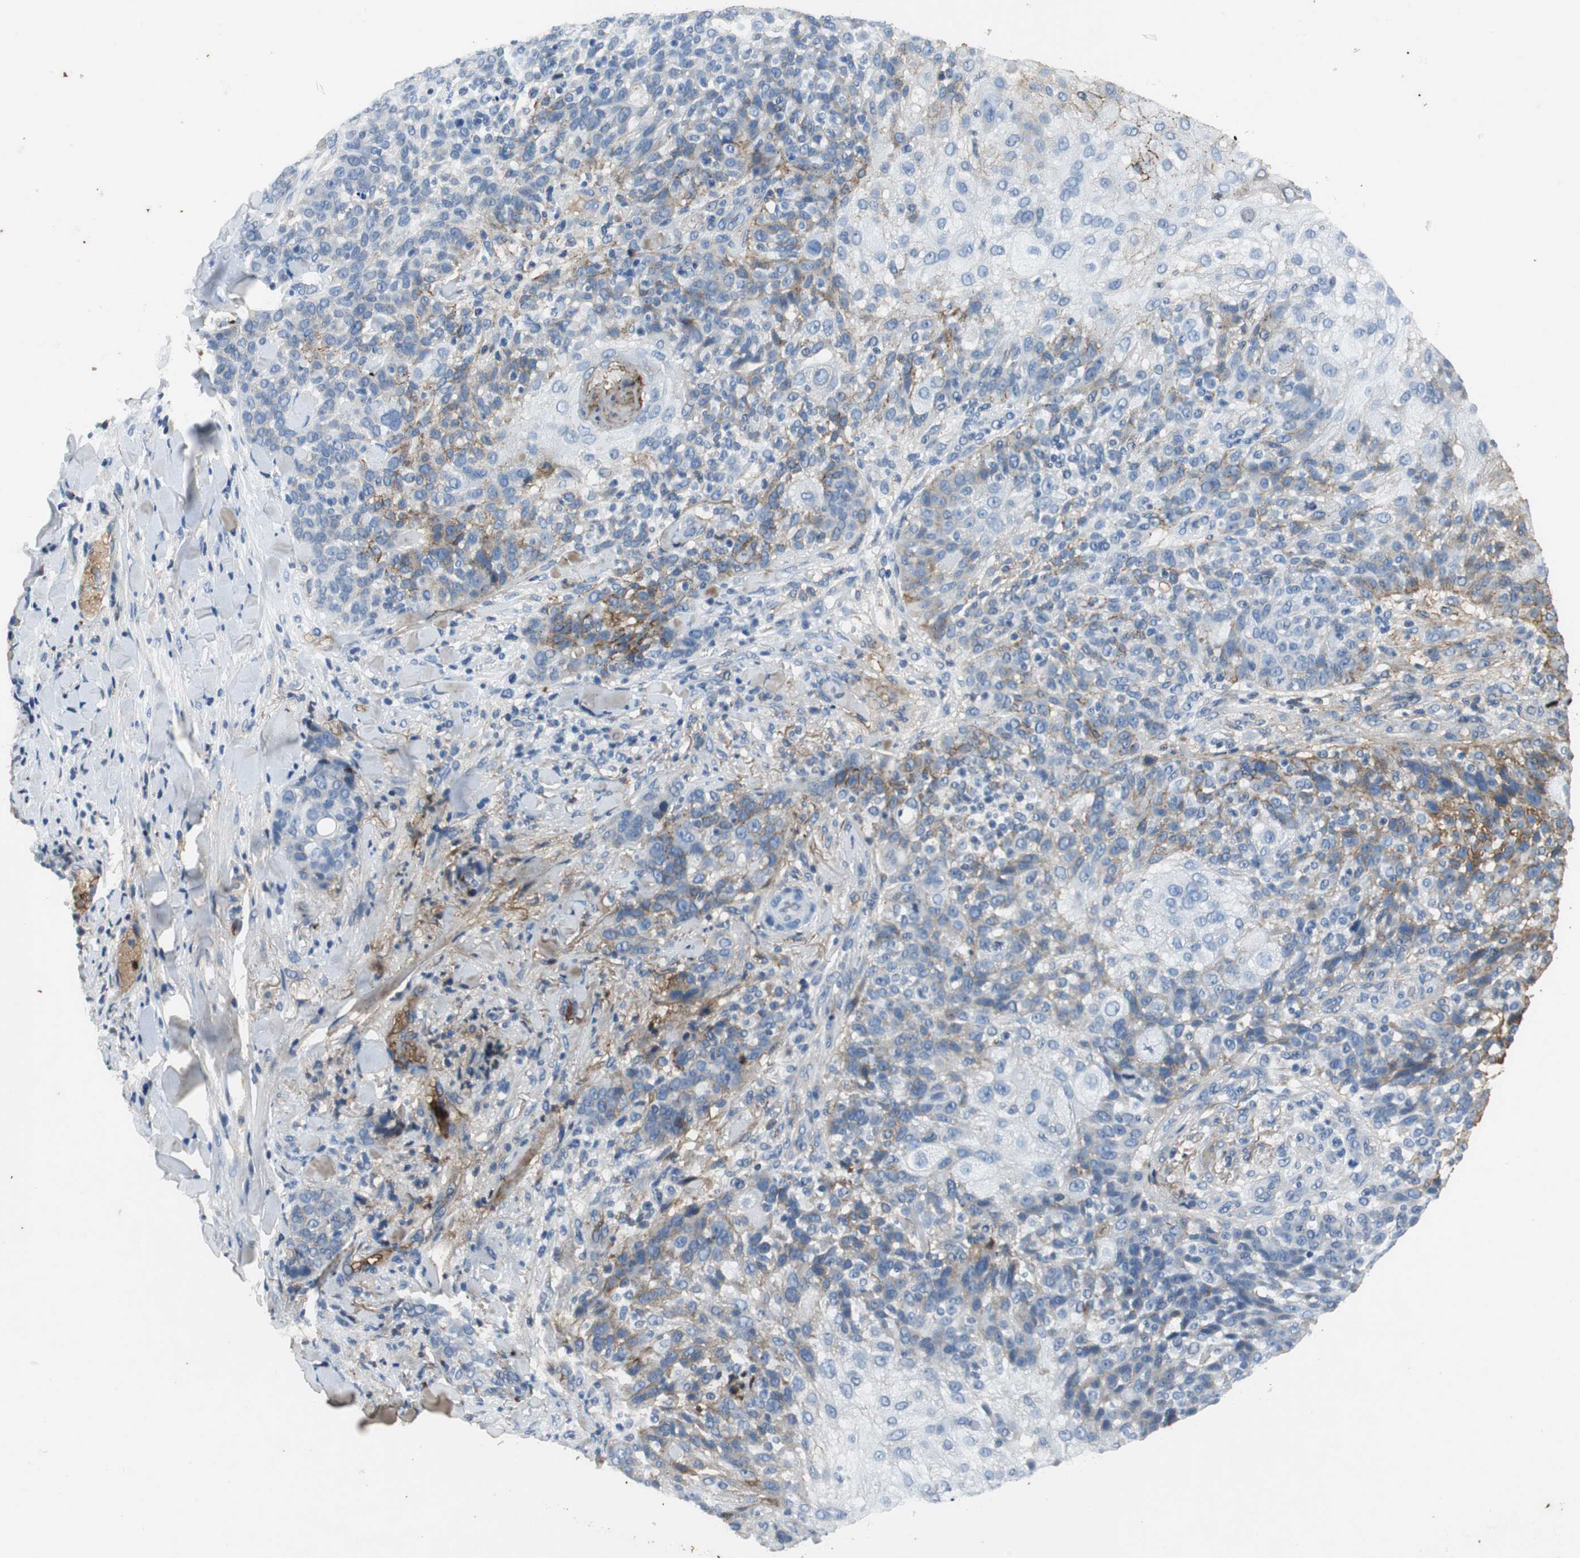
{"staining": {"intensity": "weak", "quantity": "<25%", "location": "cytoplasmic/membranous"}, "tissue": "skin cancer", "cell_type": "Tumor cells", "image_type": "cancer", "snomed": [{"axis": "morphology", "description": "Normal tissue, NOS"}, {"axis": "morphology", "description": "Squamous cell carcinoma, NOS"}, {"axis": "topography", "description": "Skin"}], "caption": "DAB (3,3'-diaminobenzidine) immunohistochemical staining of human skin cancer reveals no significant positivity in tumor cells.", "gene": "ORM1", "patient": {"sex": "female", "age": 83}}